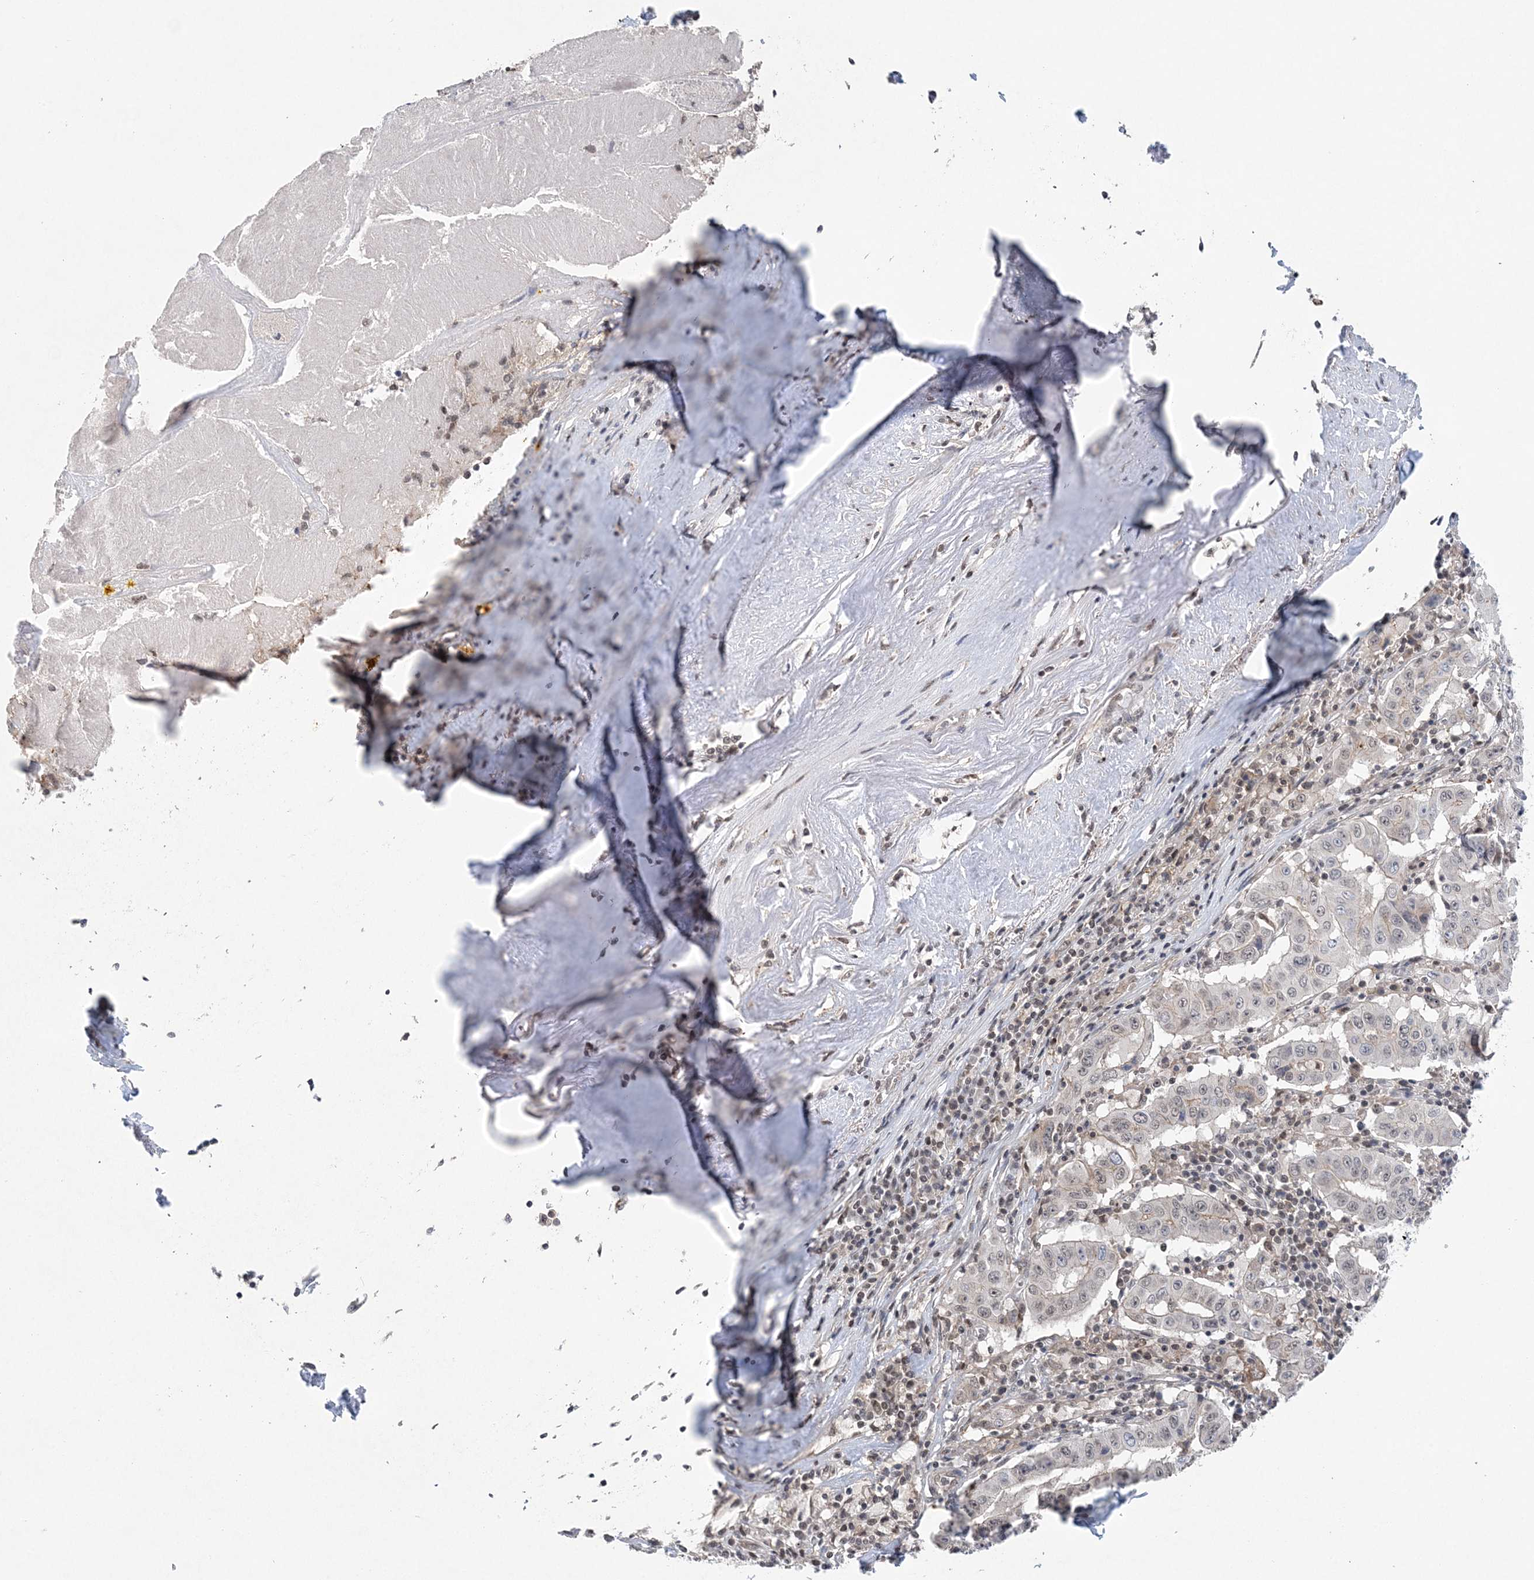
{"staining": {"intensity": "weak", "quantity": "25%-75%", "location": "nuclear"}, "tissue": "pancreatic cancer", "cell_type": "Tumor cells", "image_type": "cancer", "snomed": [{"axis": "morphology", "description": "Adenocarcinoma, NOS"}, {"axis": "topography", "description": "Pancreas"}], "caption": "High-power microscopy captured an immunohistochemistry histopathology image of pancreatic cancer, revealing weak nuclear expression in about 25%-75% of tumor cells.", "gene": "CCDC152", "patient": {"sex": "male", "age": 63}}